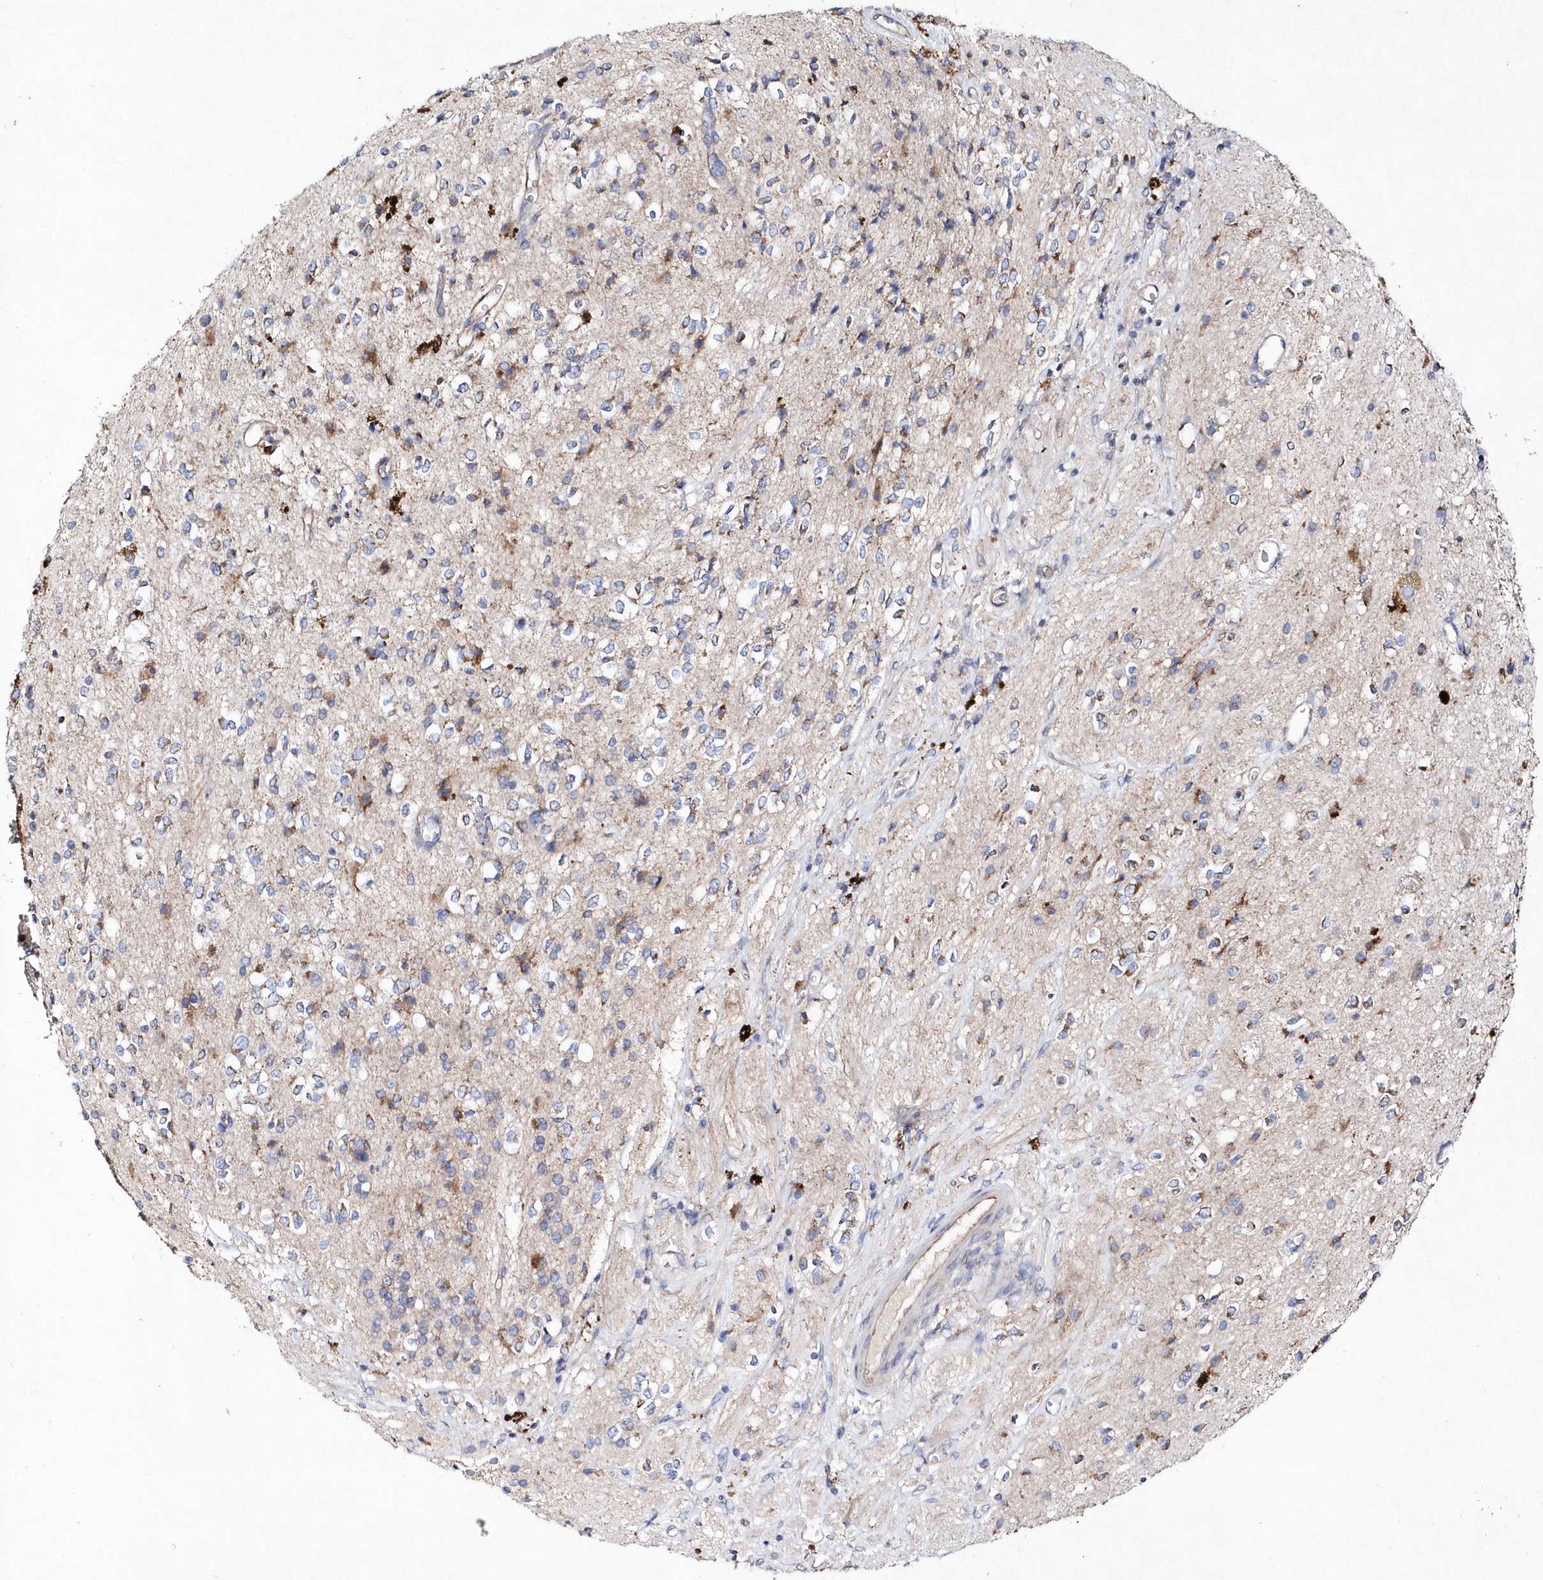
{"staining": {"intensity": "moderate", "quantity": "<25%", "location": "cytoplasmic/membranous"}, "tissue": "glioma", "cell_type": "Tumor cells", "image_type": "cancer", "snomed": [{"axis": "morphology", "description": "Glioma, malignant, High grade"}, {"axis": "topography", "description": "Brain"}], "caption": "Glioma stained with a protein marker demonstrates moderate staining in tumor cells.", "gene": "METTL8", "patient": {"sex": "male", "age": 34}}